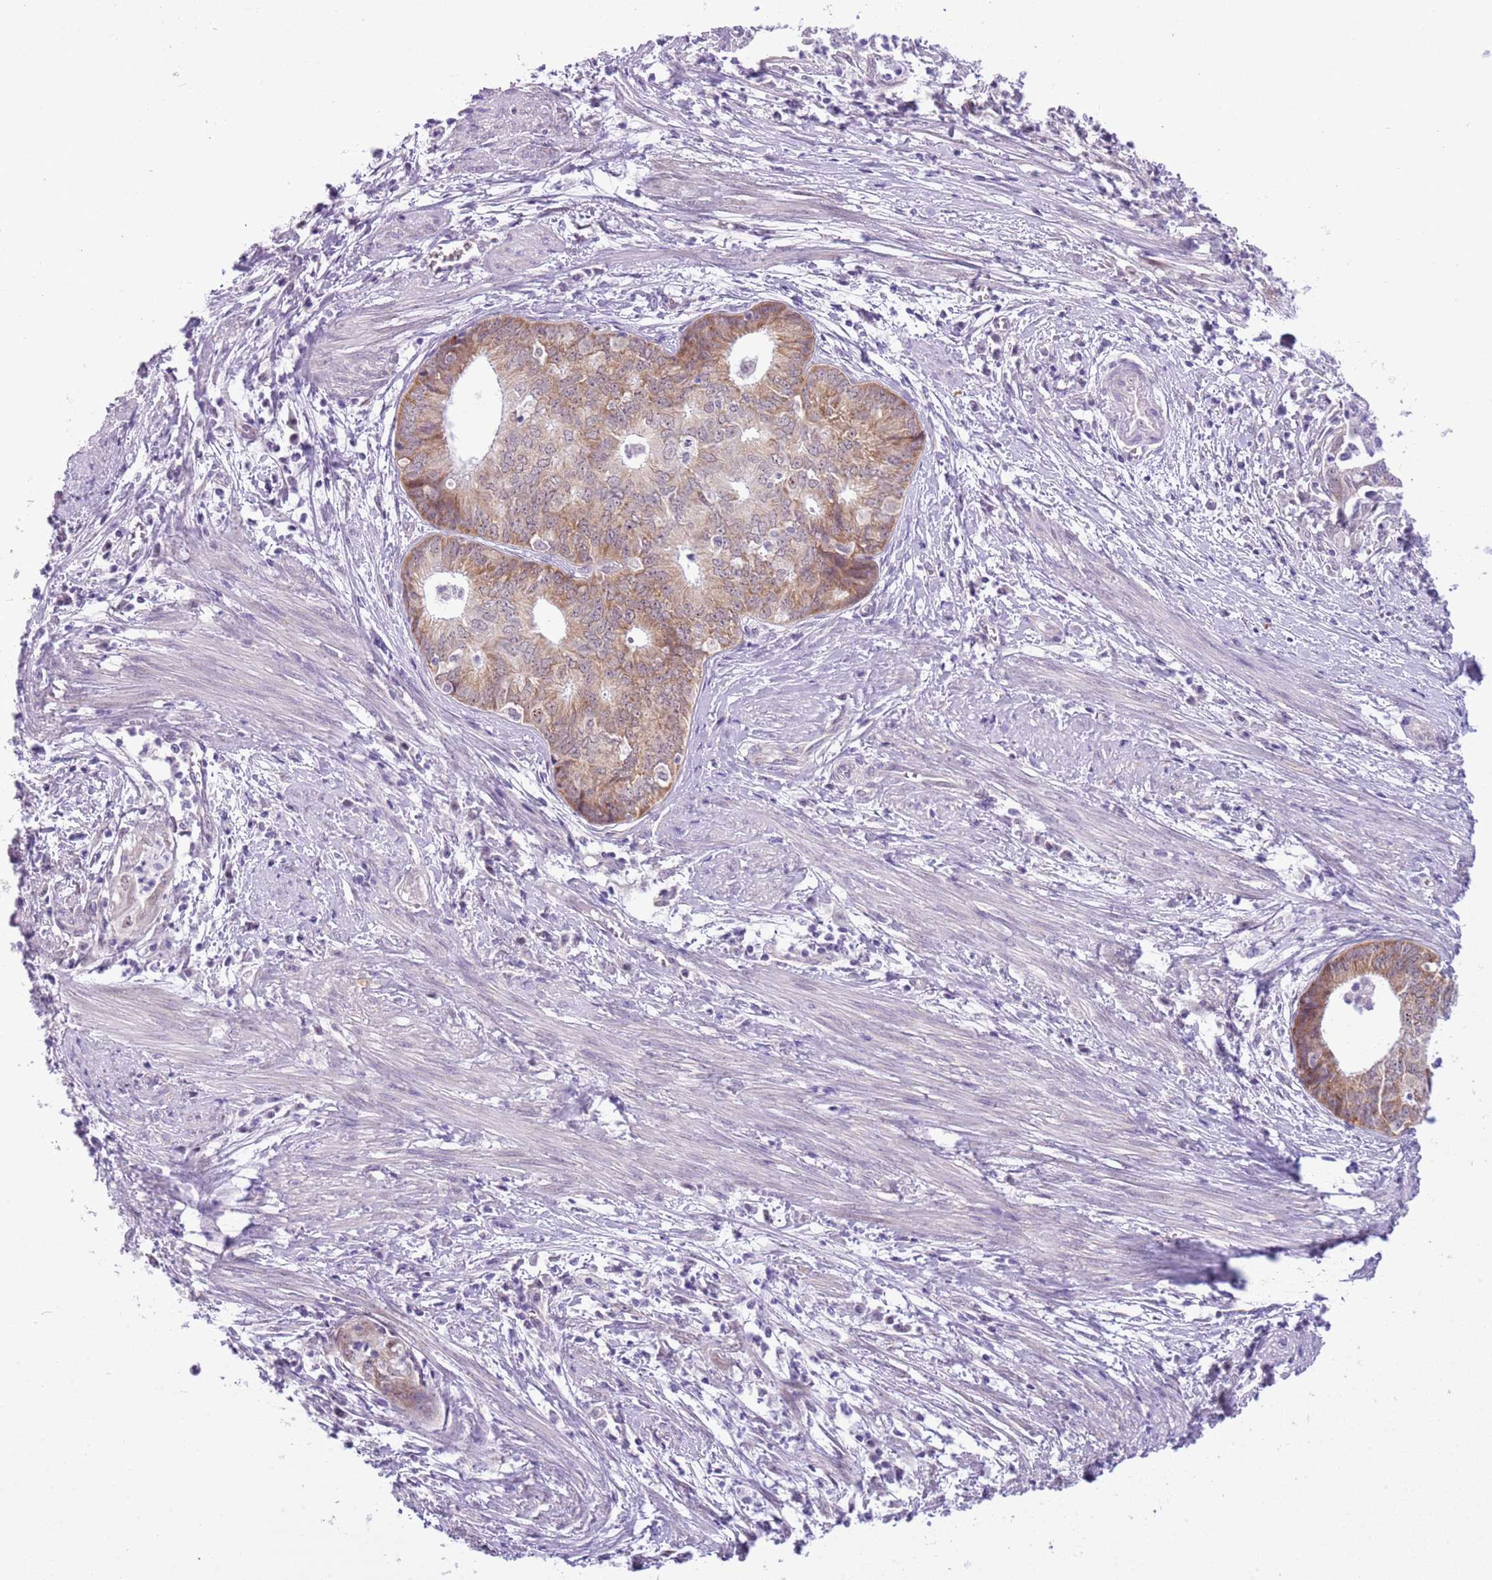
{"staining": {"intensity": "moderate", "quantity": "25%-75%", "location": "cytoplasmic/membranous"}, "tissue": "endometrial cancer", "cell_type": "Tumor cells", "image_type": "cancer", "snomed": [{"axis": "morphology", "description": "Adenocarcinoma, NOS"}, {"axis": "topography", "description": "Endometrium"}], "caption": "The photomicrograph shows immunohistochemical staining of endometrial cancer. There is moderate cytoplasmic/membranous expression is seen in approximately 25%-75% of tumor cells.", "gene": "FAM120C", "patient": {"sex": "female", "age": 68}}